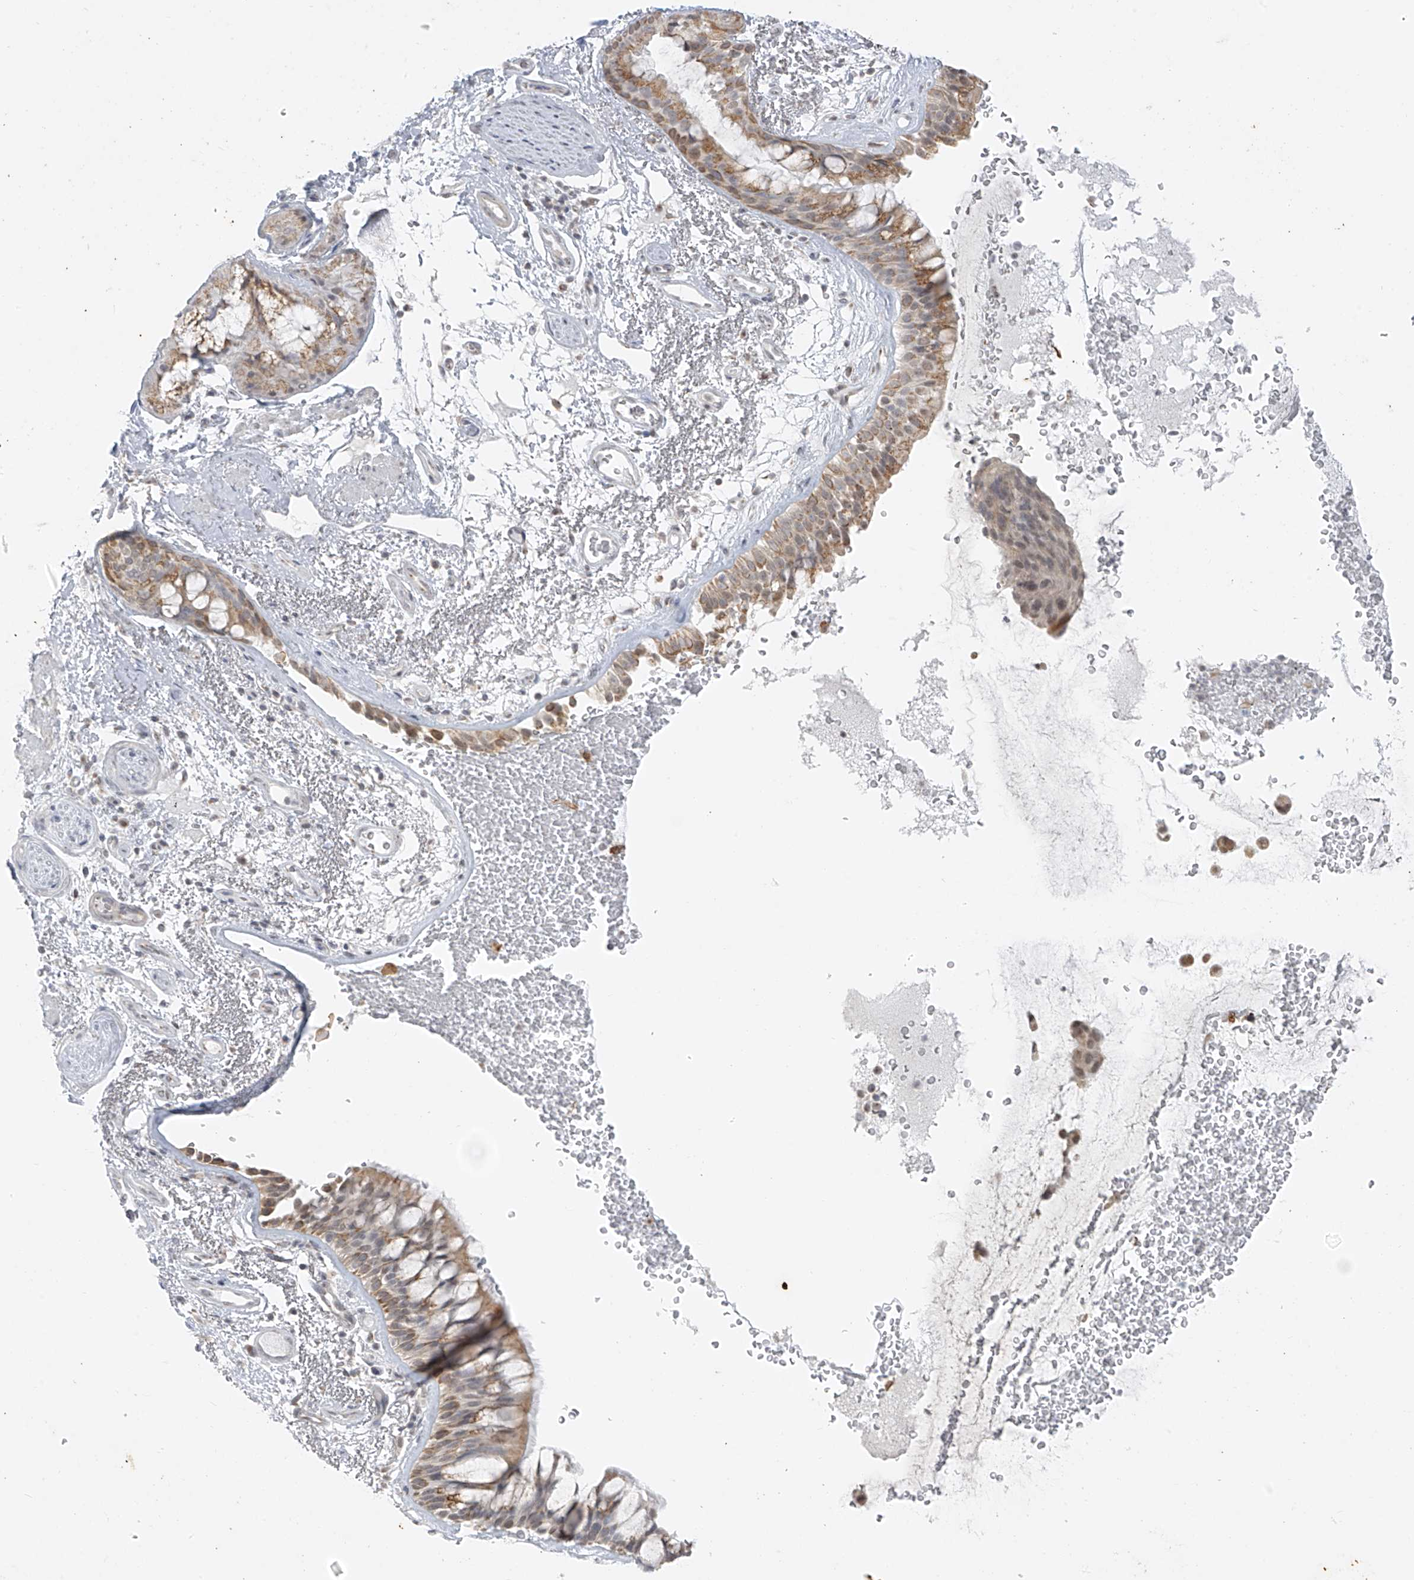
{"staining": {"intensity": "moderate", "quantity": "25%-75%", "location": "cytoplasmic/membranous"}, "tissue": "bronchus", "cell_type": "Respiratory epithelial cells", "image_type": "normal", "snomed": [{"axis": "morphology", "description": "Normal tissue, NOS"}, {"axis": "morphology", "description": "Squamous cell carcinoma, NOS"}, {"axis": "topography", "description": "Lymph node"}, {"axis": "topography", "description": "Bronchus"}, {"axis": "topography", "description": "Lung"}], "caption": "Immunohistochemistry of unremarkable bronchus displays medium levels of moderate cytoplasmic/membranous positivity in about 25%-75% of respiratory epithelial cells. (DAB (3,3'-diaminobenzidine) IHC with brightfield microscopy, high magnification).", "gene": "DYRK1B", "patient": {"sex": "male", "age": 66}}